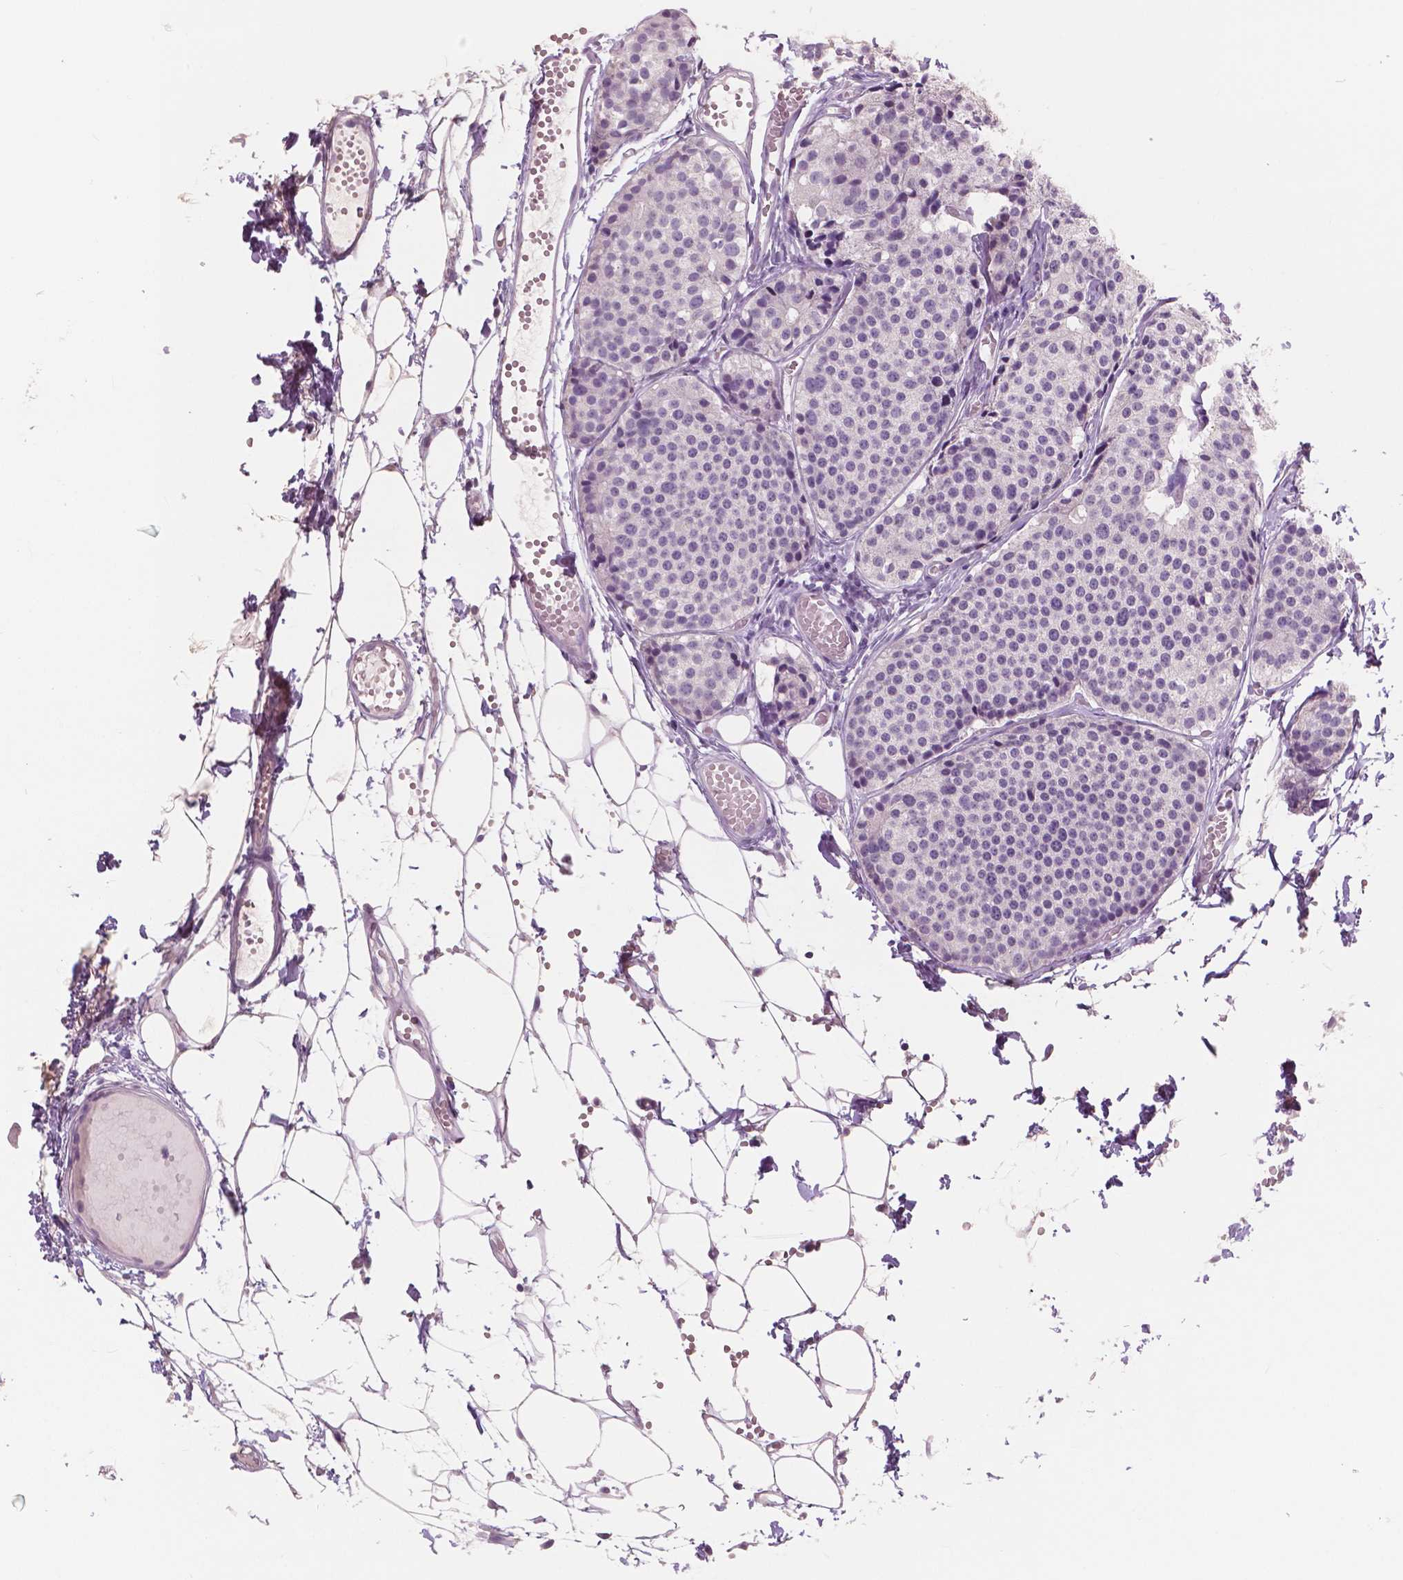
{"staining": {"intensity": "negative", "quantity": "none", "location": "none"}, "tissue": "carcinoid", "cell_type": "Tumor cells", "image_type": "cancer", "snomed": [{"axis": "morphology", "description": "Carcinoid, malignant, NOS"}, {"axis": "topography", "description": "Small intestine"}], "caption": "Immunohistochemistry (IHC) of carcinoid exhibits no positivity in tumor cells.", "gene": "NECAB1", "patient": {"sex": "female", "age": 65}}